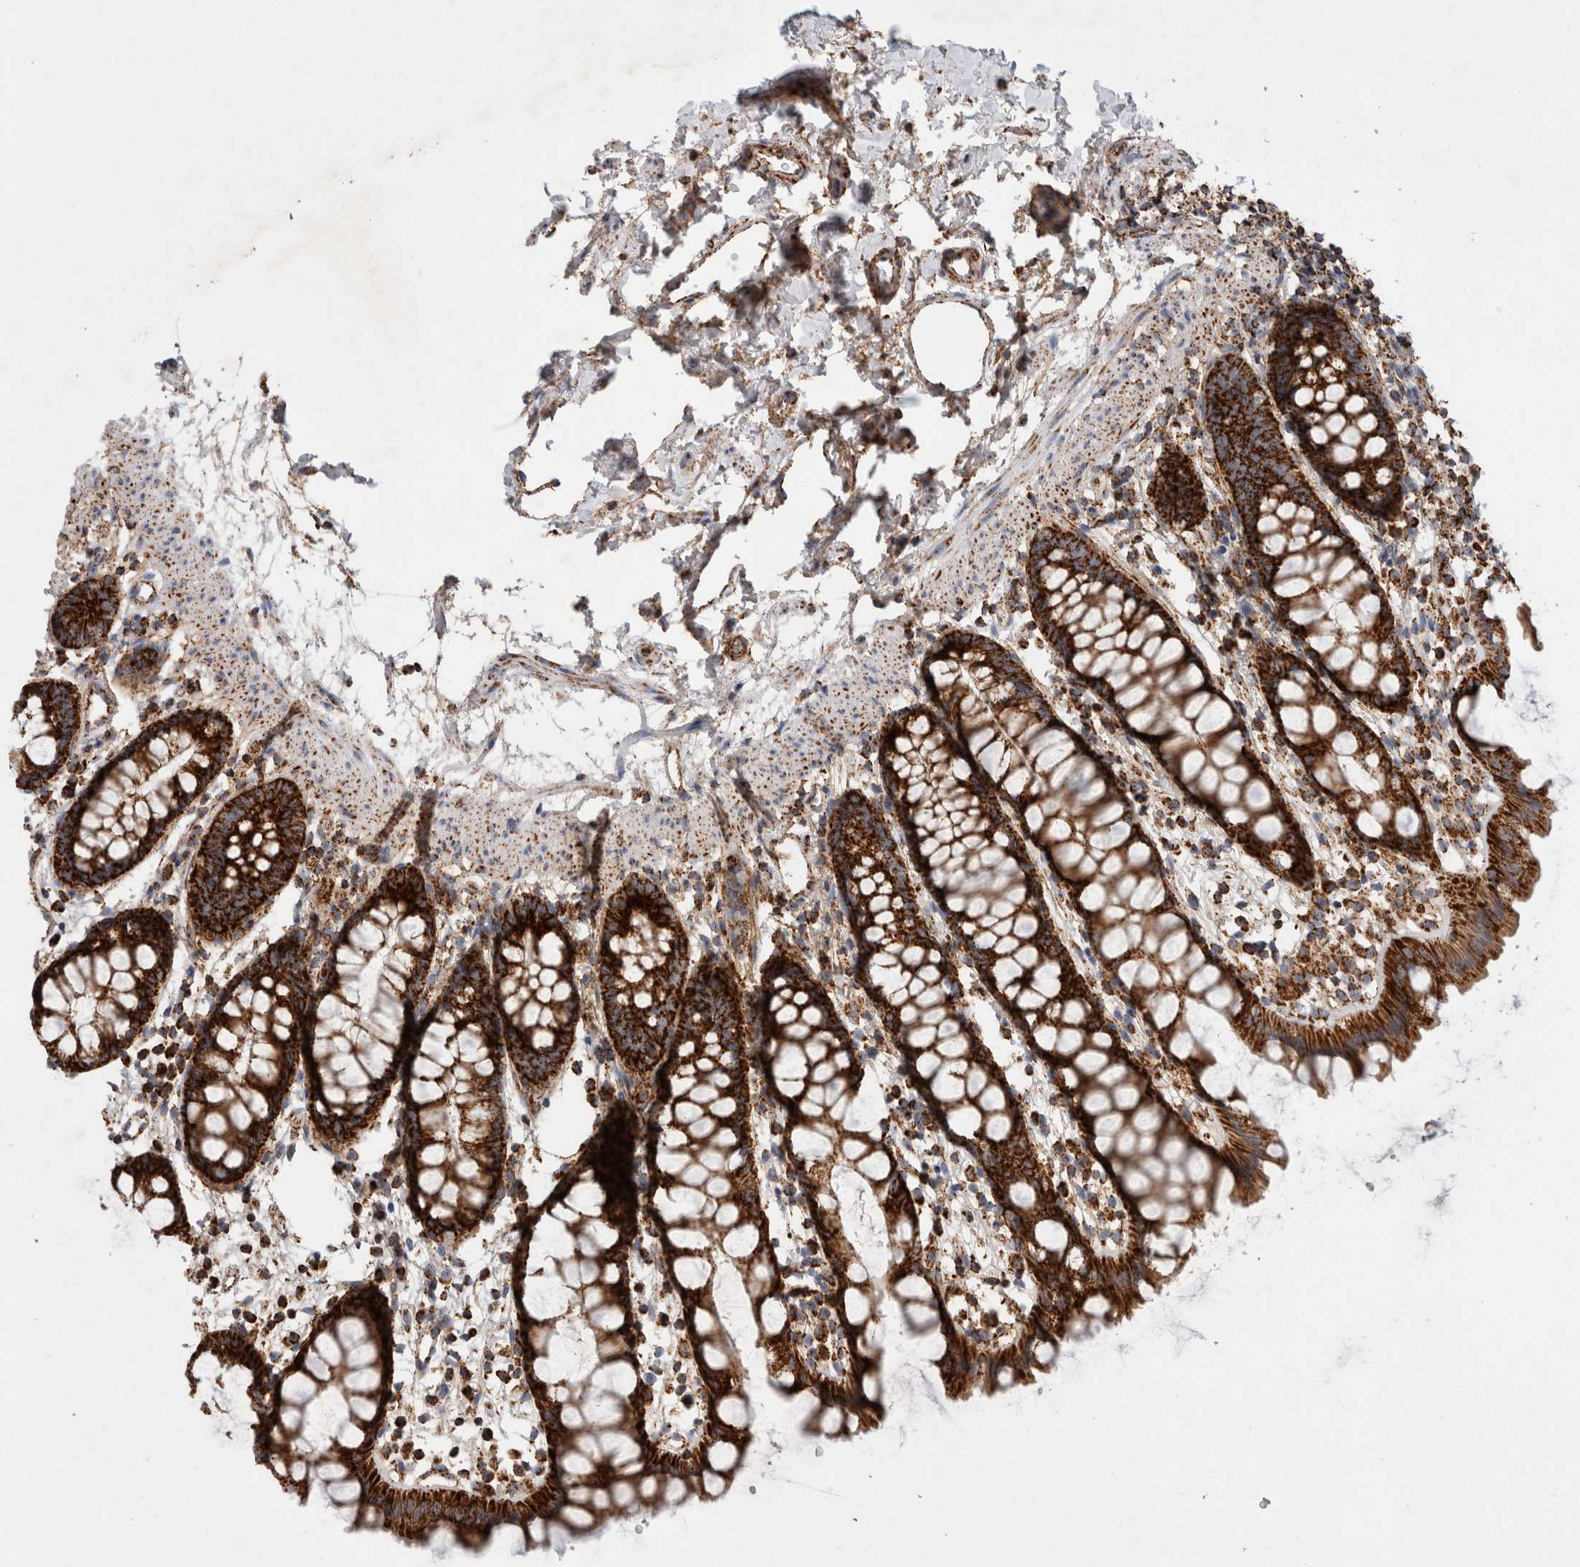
{"staining": {"intensity": "strong", "quantity": ">75%", "location": "cytoplasmic/membranous"}, "tissue": "rectum", "cell_type": "Glandular cells", "image_type": "normal", "snomed": [{"axis": "morphology", "description": "Normal tissue, NOS"}, {"axis": "topography", "description": "Rectum"}], "caption": "Immunohistochemical staining of unremarkable human rectum exhibits >75% levels of strong cytoplasmic/membranous protein positivity in about >75% of glandular cells.", "gene": "IARS2", "patient": {"sex": "female", "age": 65}}